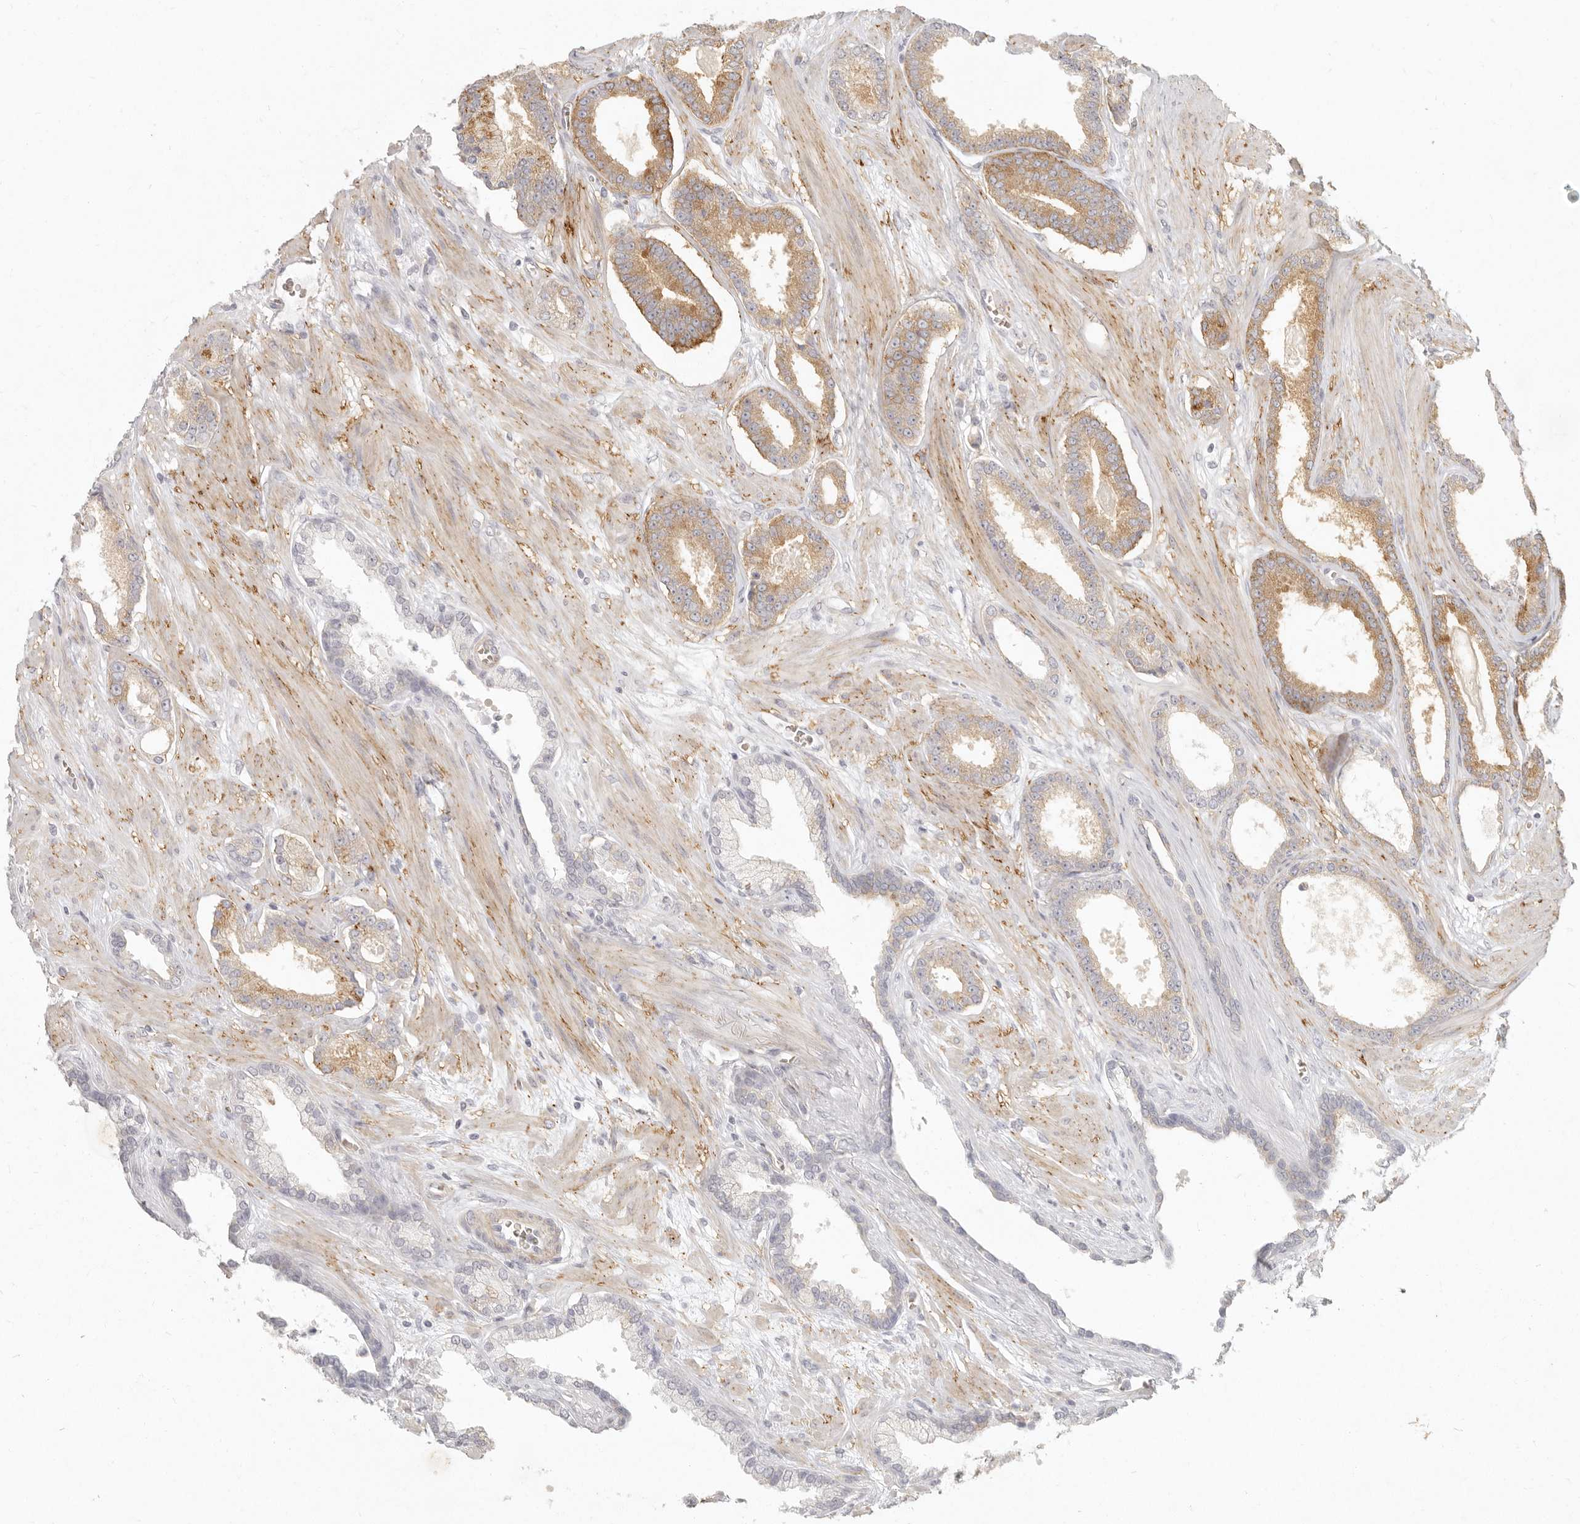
{"staining": {"intensity": "moderate", "quantity": ">75%", "location": "cytoplasmic/membranous"}, "tissue": "prostate cancer", "cell_type": "Tumor cells", "image_type": "cancer", "snomed": [{"axis": "morphology", "description": "Adenocarcinoma, Low grade"}, {"axis": "topography", "description": "Prostate"}], "caption": "Immunohistochemical staining of human prostate cancer (adenocarcinoma (low-grade)) exhibits medium levels of moderate cytoplasmic/membranous protein positivity in about >75% of tumor cells.", "gene": "NIBAN1", "patient": {"sex": "male", "age": 70}}